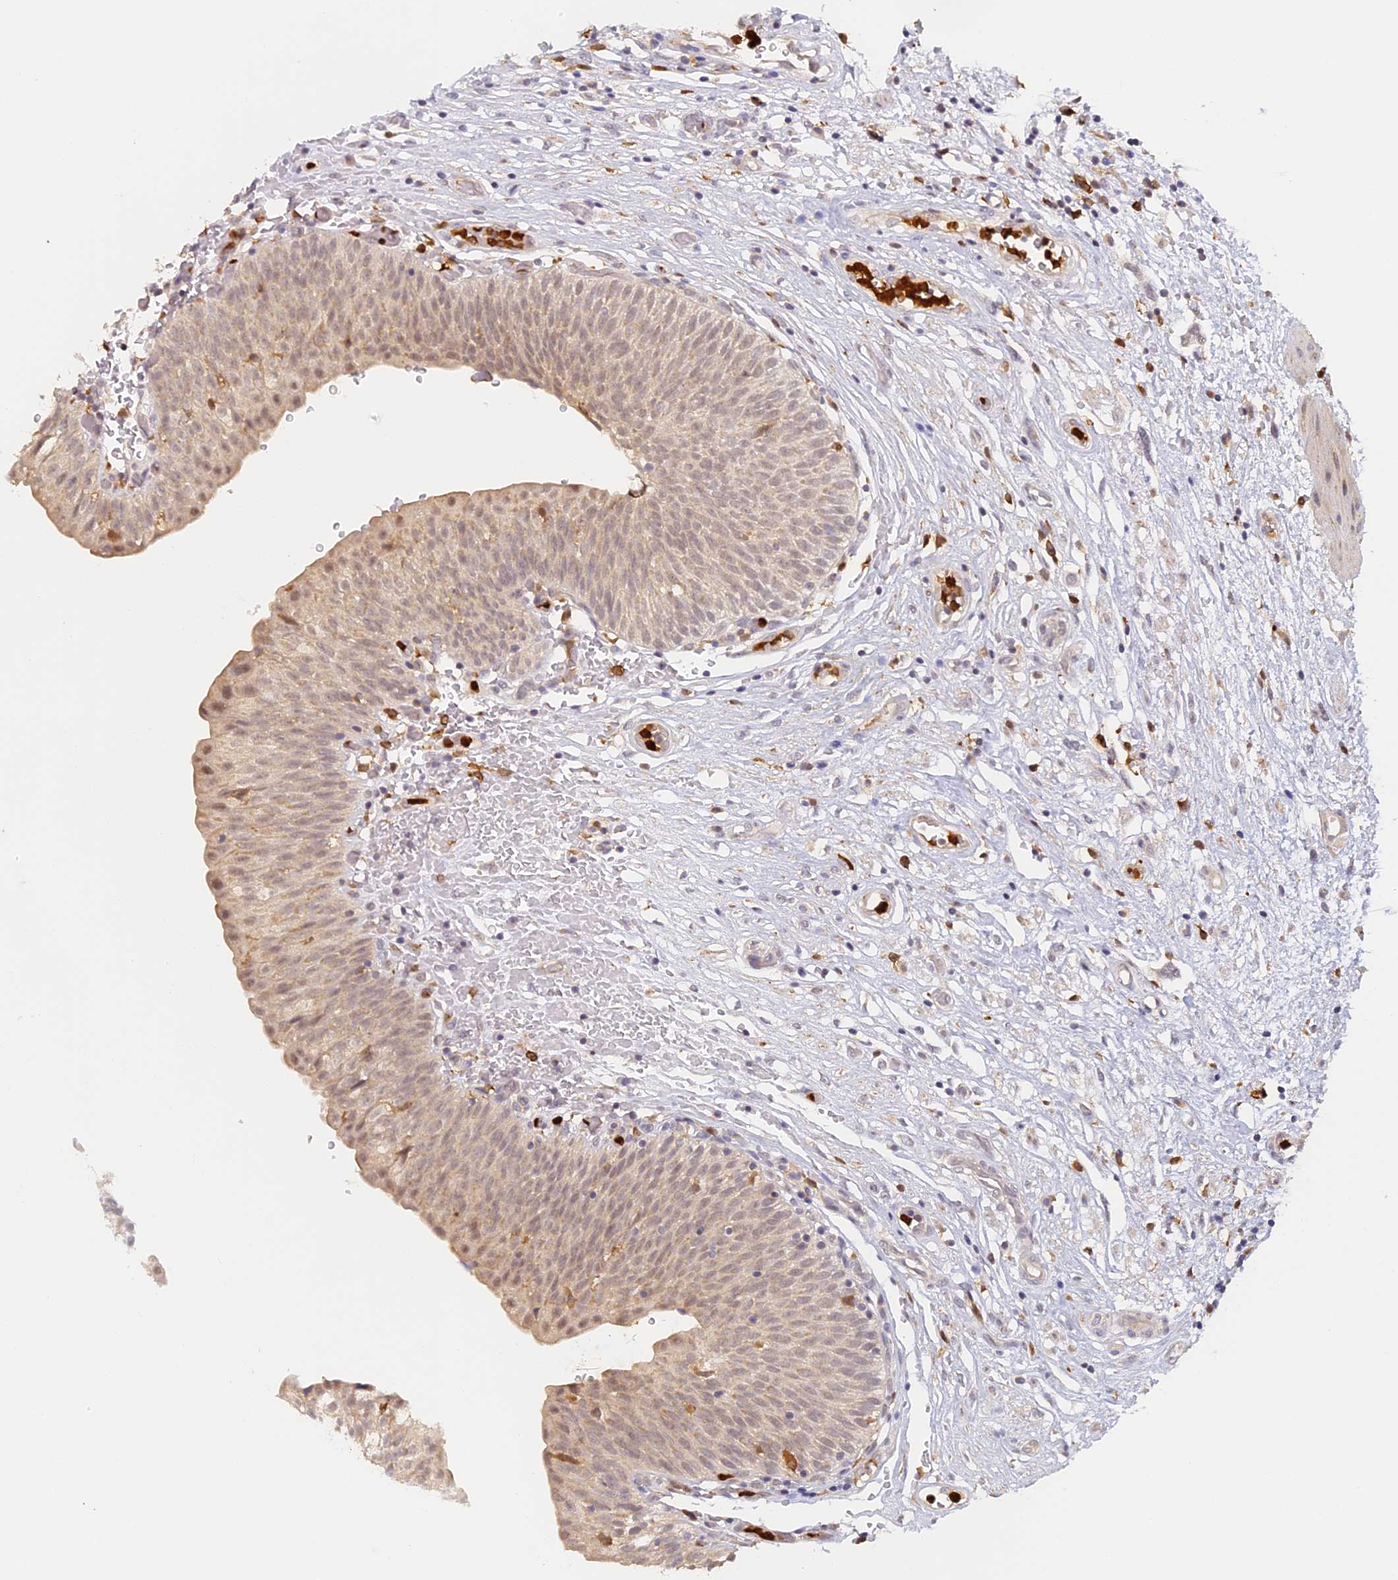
{"staining": {"intensity": "weak", "quantity": "<25%", "location": "cytoplasmic/membranous"}, "tissue": "urinary bladder", "cell_type": "Urothelial cells", "image_type": "normal", "snomed": [{"axis": "morphology", "description": "Normal tissue, NOS"}, {"axis": "topography", "description": "Urinary bladder"}], "caption": "Urothelial cells show no significant protein expression in normal urinary bladder. The staining is performed using DAB (3,3'-diaminobenzidine) brown chromogen with nuclei counter-stained in using hematoxylin.", "gene": "NCF4", "patient": {"sex": "male", "age": 55}}